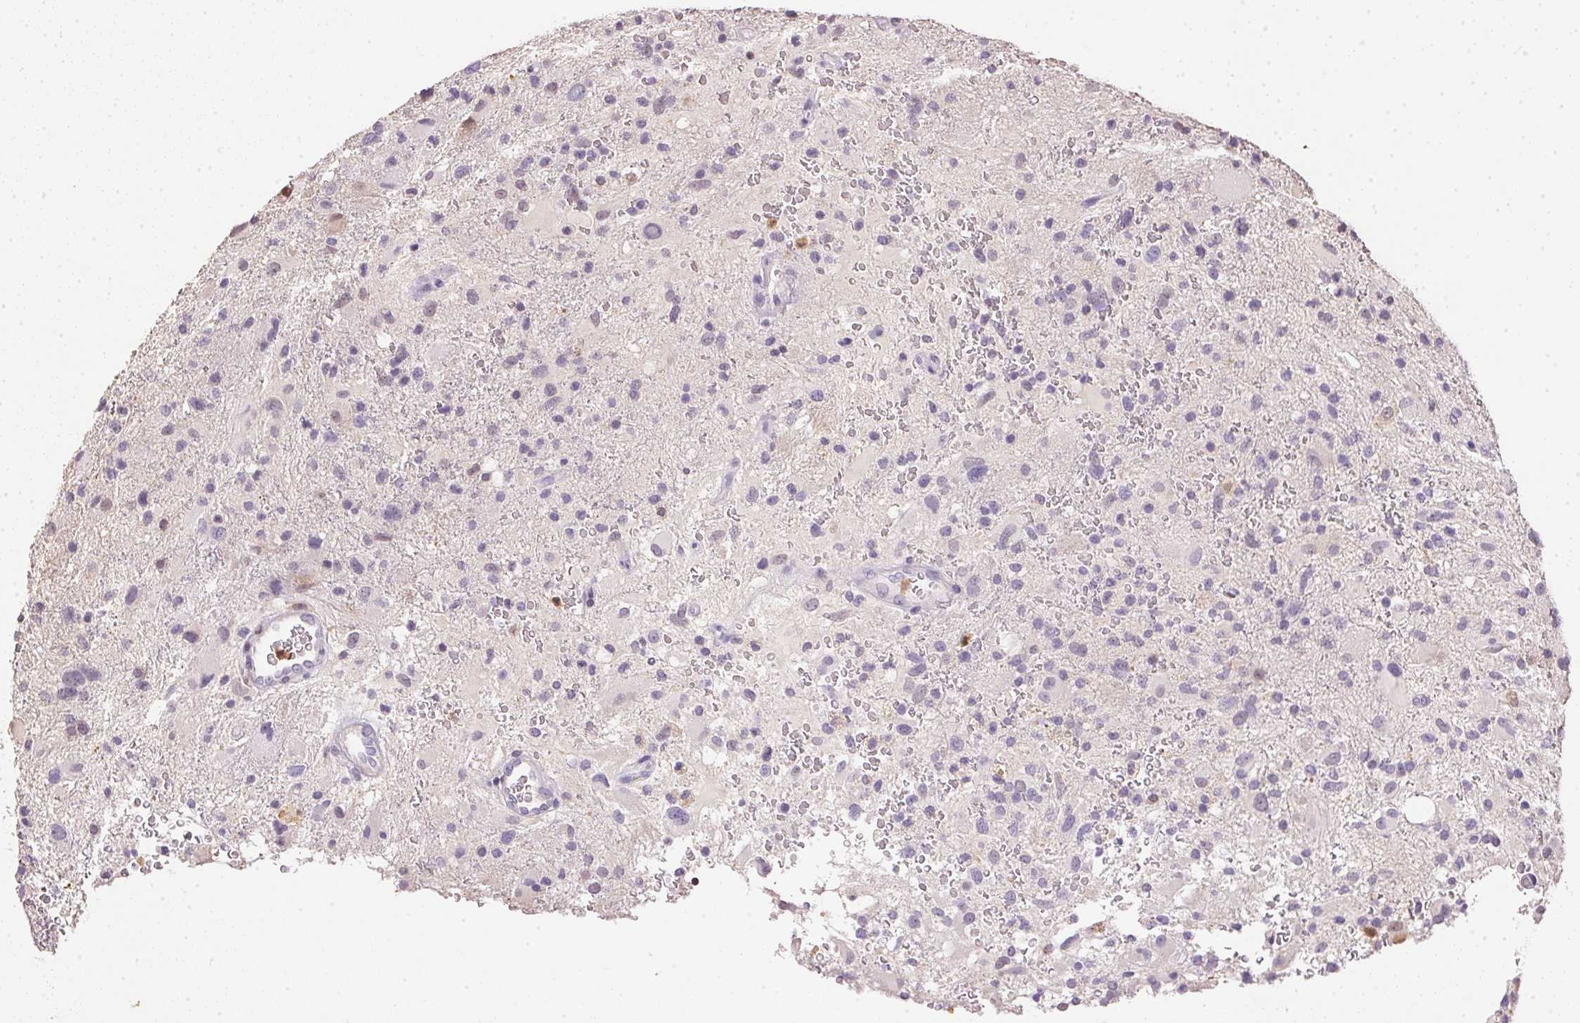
{"staining": {"intensity": "negative", "quantity": "none", "location": "none"}, "tissue": "glioma", "cell_type": "Tumor cells", "image_type": "cancer", "snomed": [{"axis": "morphology", "description": "Glioma, malignant, High grade"}, {"axis": "topography", "description": "Brain"}], "caption": "Immunohistochemistry photomicrograph of neoplastic tissue: human malignant glioma (high-grade) stained with DAB displays no significant protein expression in tumor cells.", "gene": "S100A3", "patient": {"sex": "male", "age": 53}}